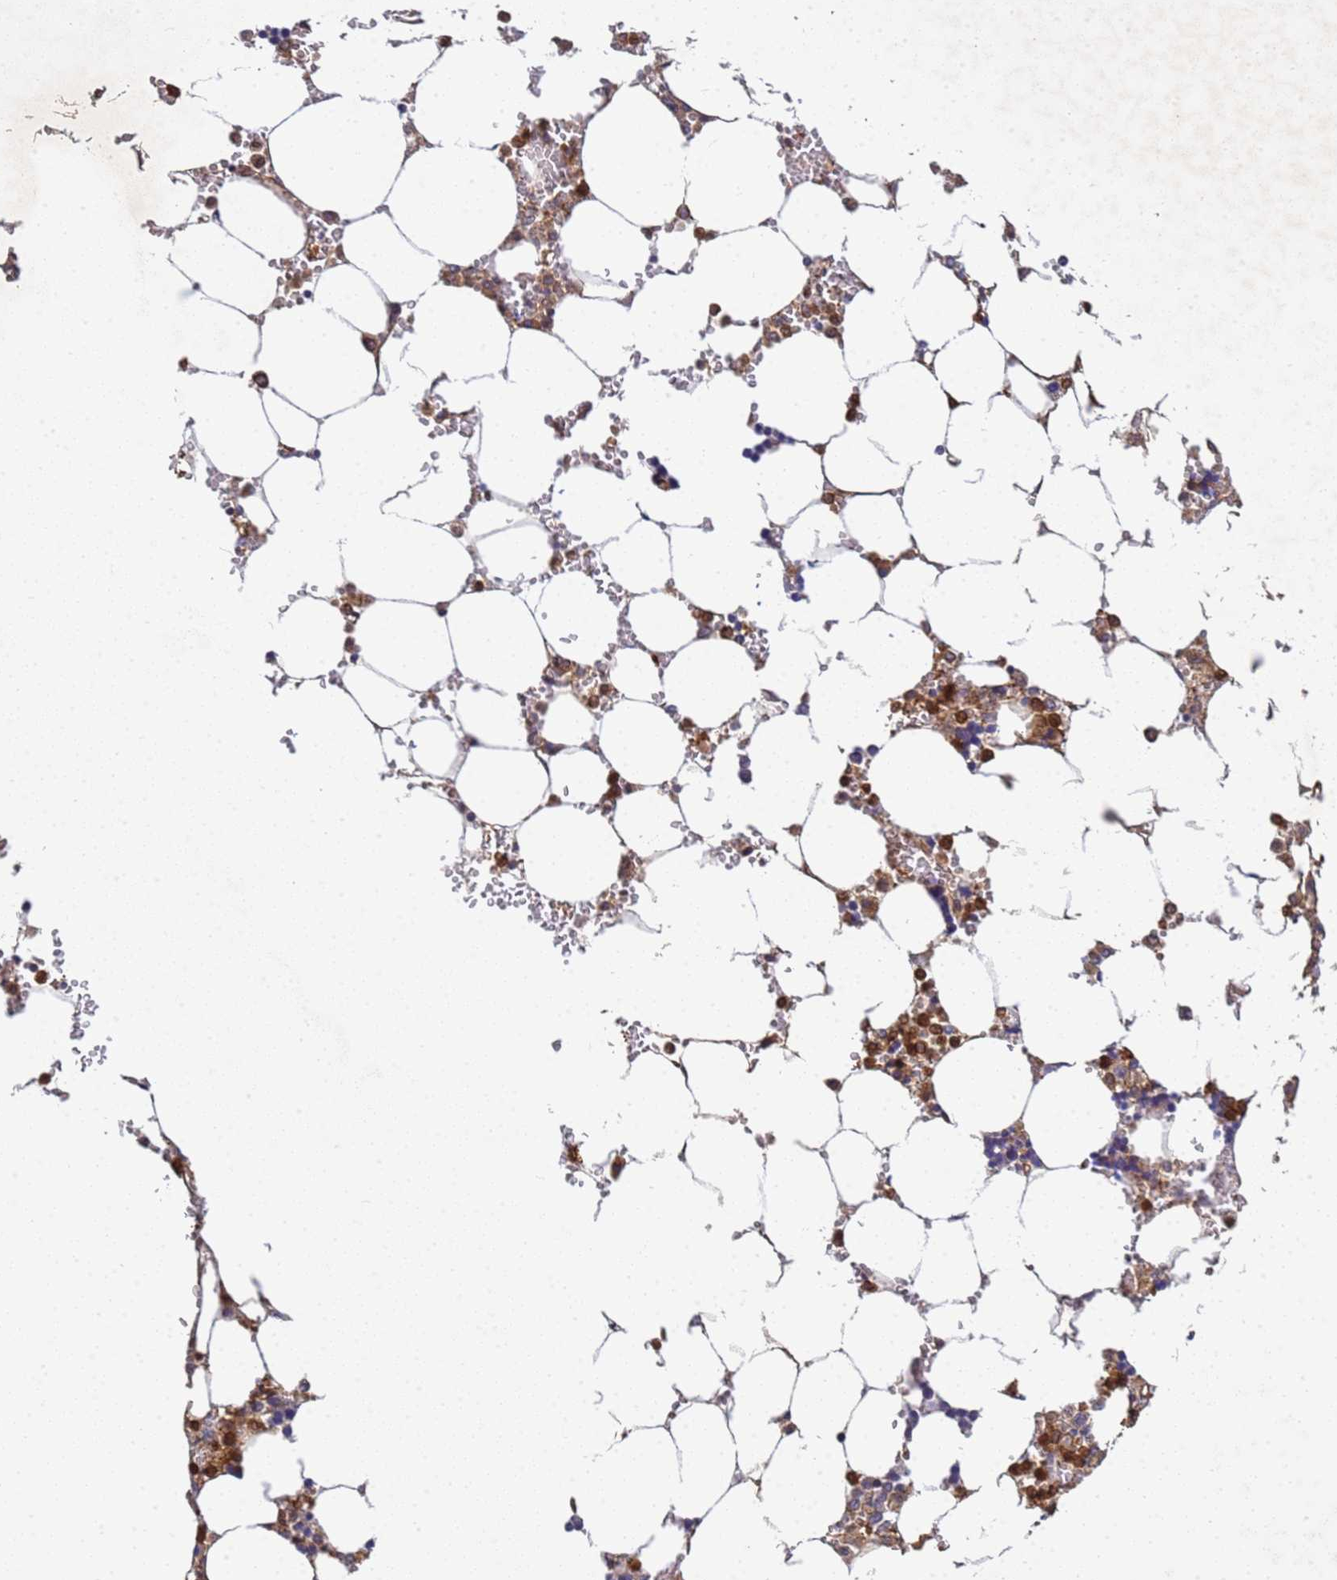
{"staining": {"intensity": "strong", "quantity": "25%-75%", "location": "cytoplasmic/membranous"}, "tissue": "bone marrow", "cell_type": "Hematopoietic cells", "image_type": "normal", "snomed": [{"axis": "morphology", "description": "Normal tissue, NOS"}, {"axis": "topography", "description": "Bone marrow"}], "caption": "Hematopoietic cells exhibit high levels of strong cytoplasmic/membranous staining in approximately 25%-75% of cells in benign bone marrow.", "gene": "C8orf34", "patient": {"sex": "male", "age": 64}}